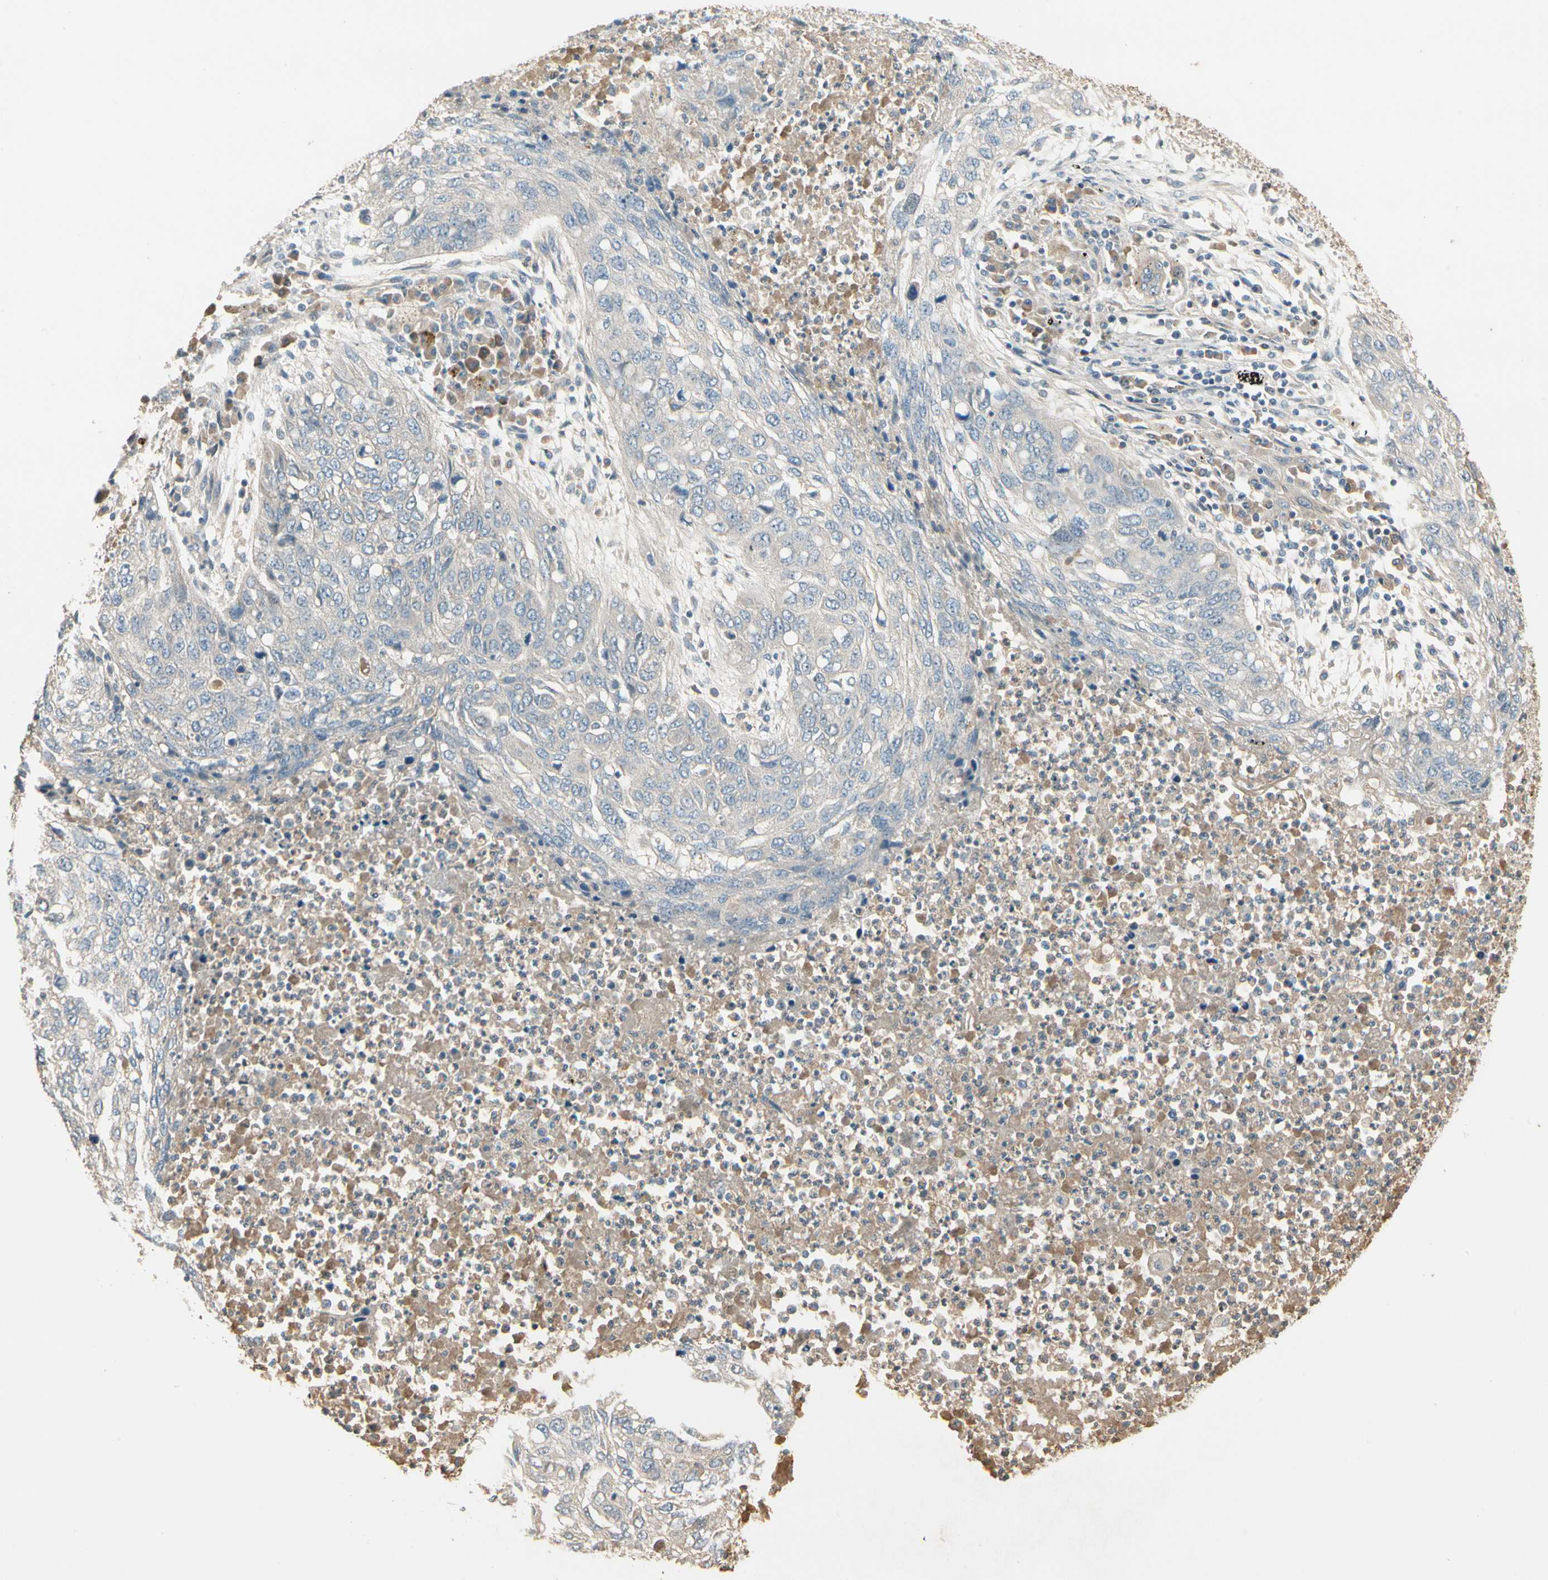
{"staining": {"intensity": "negative", "quantity": "none", "location": "none"}, "tissue": "lung cancer", "cell_type": "Tumor cells", "image_type": "cancer", "snomed": [{"axis": "morphology", "description": "Squamous cell carcinoma, NOS"}, {"axis": "topography", "description": "Lung"}], "caption": "This micrograph is of lung squamous cell carcinoma stained with immunohistochemistry (IHC) to label a protein in brown with the nuclei are counter-stained blue. There is no expression in tumor cells.", "gene": "TNFRSF21", "patient": {"sex": "female", "age": 63}}